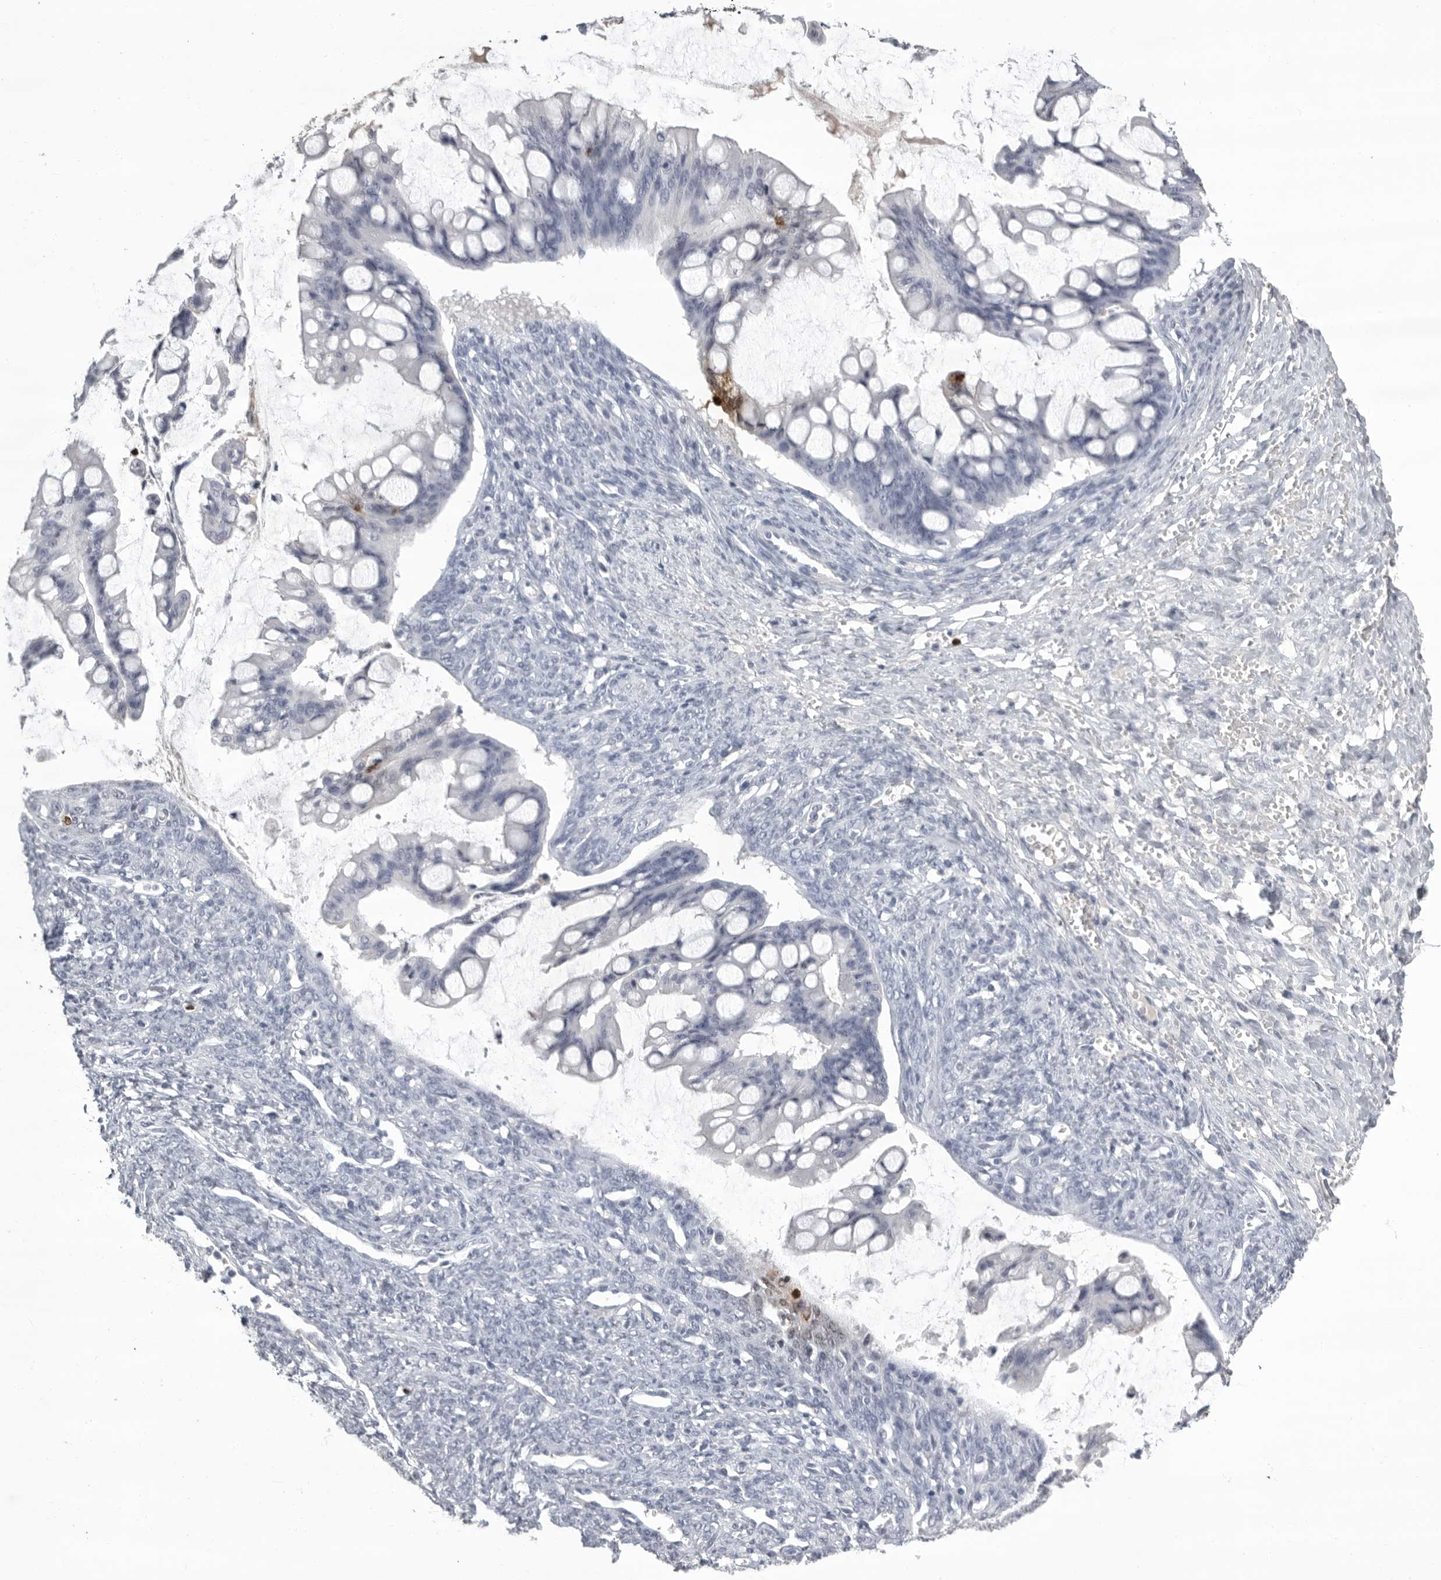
{"staining": {"intensity": "negative", "quantity": "none", "location": "none"}, "tissue": "ovarian cancer", "cell_type": "Tumor cells", "image_type": "cancer", "snomed": [{"axis": "morphology", "description": "Cystadenocarcinoma, mucinous, NOS"}, {"axis": "topography", "description": "Ovary"}], "caption": "Immunohistochemistry image of neoplastic tissue: human mucinous cystadenocarcinoma (ovarian) stained with DAB (3,3'-diaminobenzidine) shows no significant protein positivity in tumor cells. (Stains: DAB (3,3'-diaminobenzidine) IHC with hematoxylin counter stain, Microscopy: brightfield microscopy at high magnification).", "gene": "GNLY", "patient": {"sex": "female", "age": 73}}